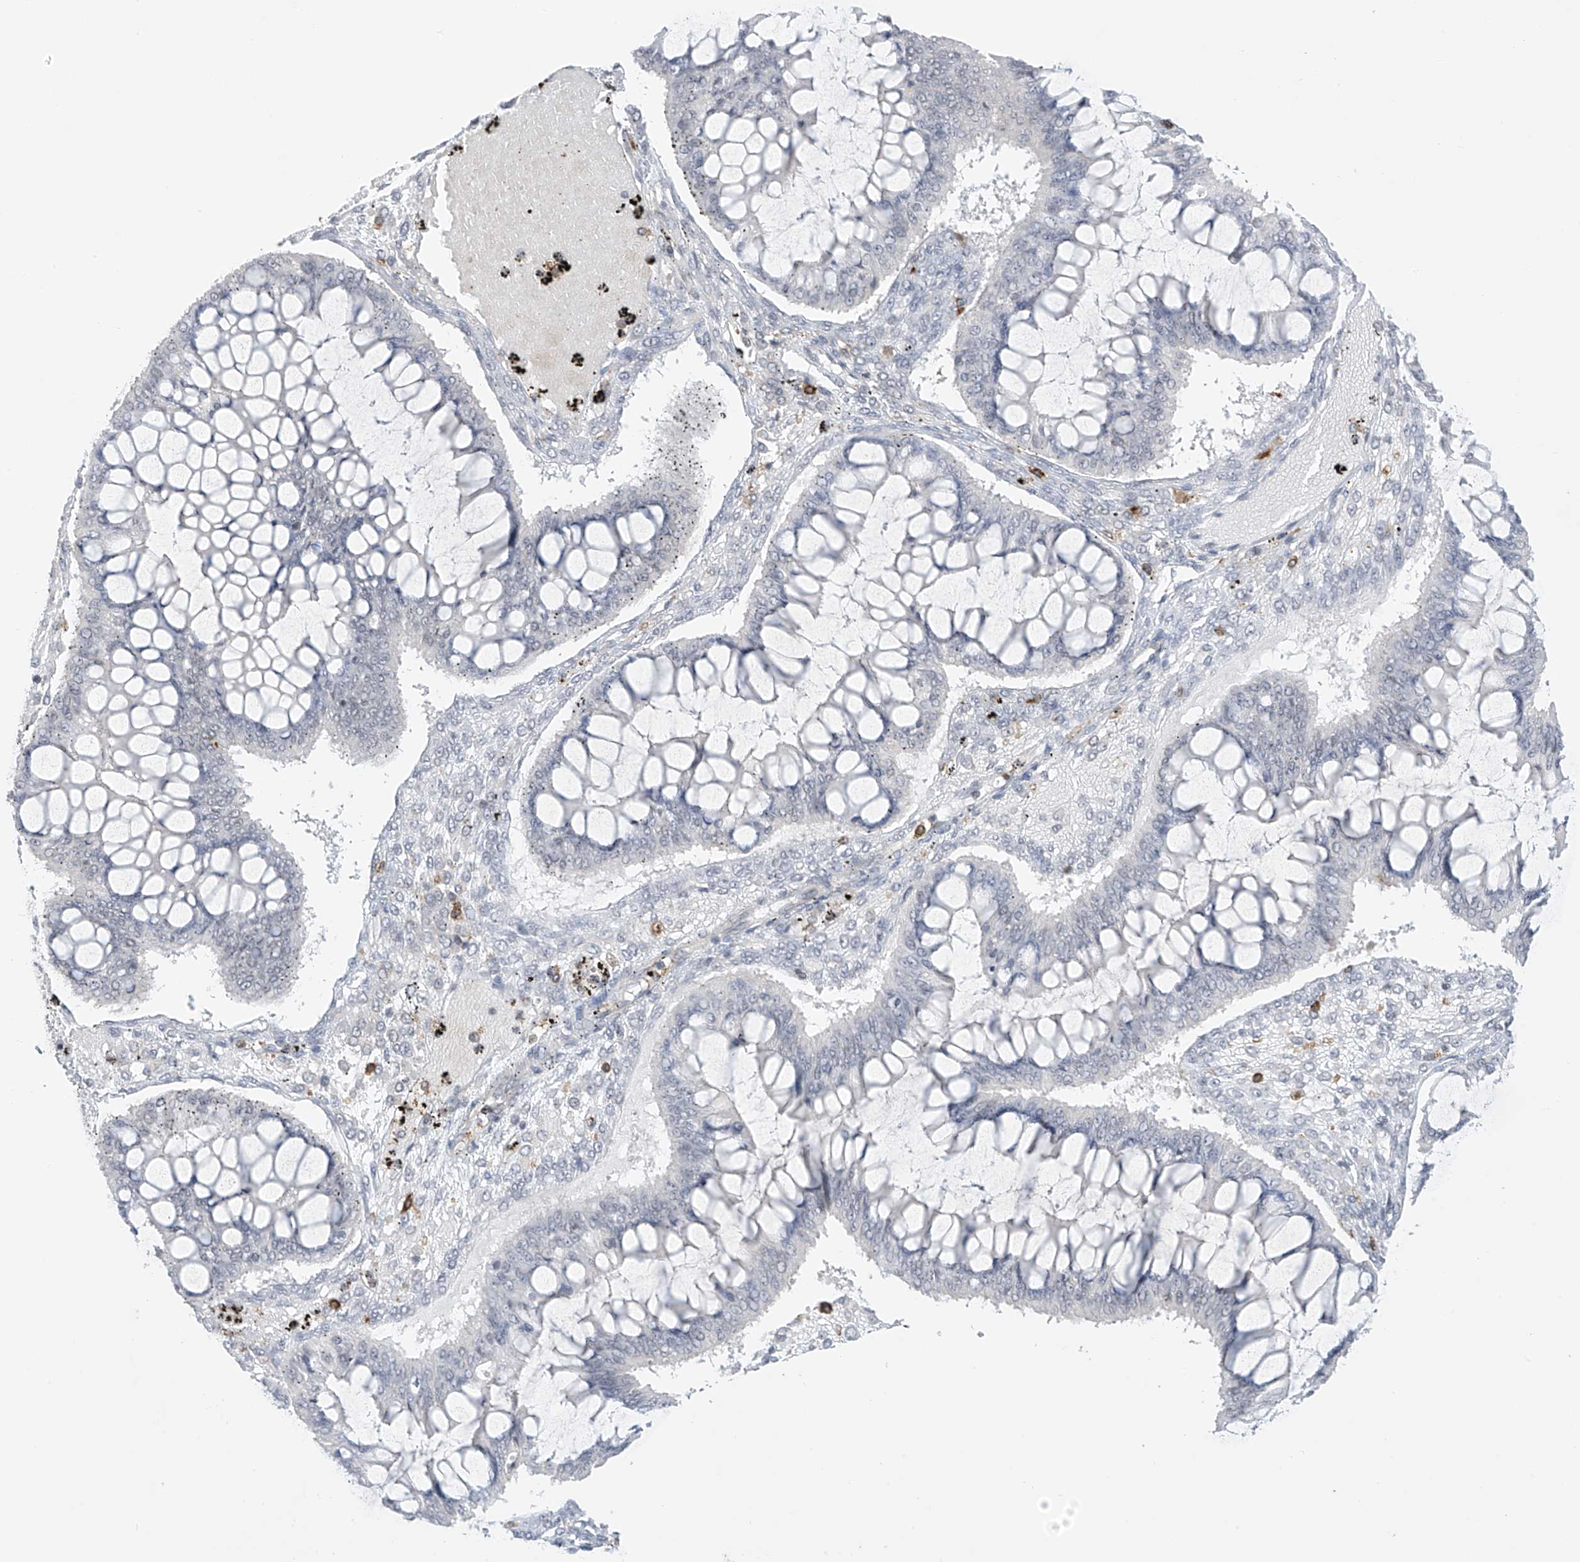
{"staining": {"intensity": "negative", "quantity": "none", "location": "none"}, "tissue": "ovarian cancer", "cell_type": "Tumor cells", "image_type": "cancer", "snomed": [{"axis": "morphology", "description": "Cystadenocarcinoma, mucinous, NOS"}, {"axis": "topography", "description": "Ovary"}], "caption": "Tumor cells show no significant expression in ovarian cancer (mucinous cystadenocarcinoma). (Stains: DAB (3,3'-diaminobenzidine) IHC with hematoxylin counter stain, Microscopy: brightfield microscopy at high magnification).", "gene": "TBXAS1", "patient": {"sex": "female", "age": 73}}